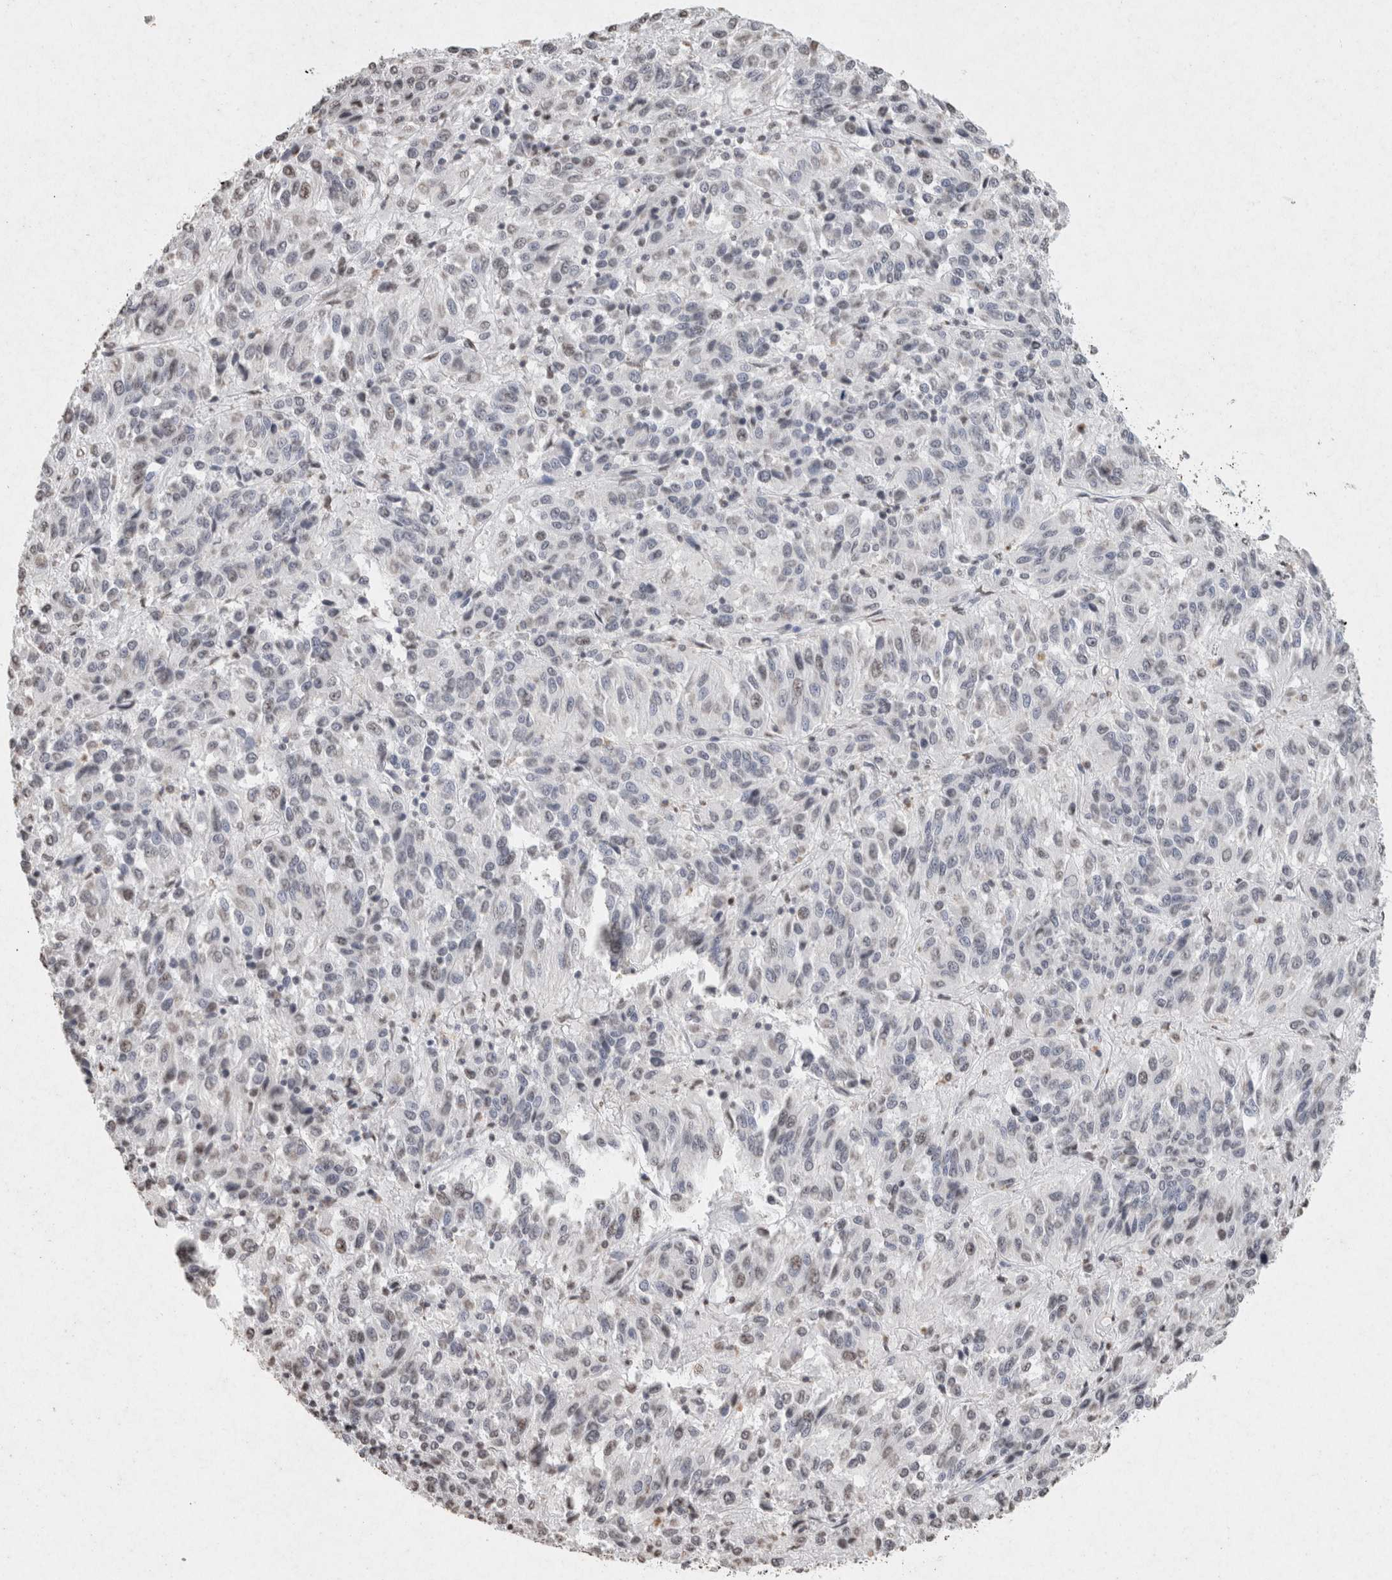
{"staining": {"intensity": "weak", "quantity": "<25%", "location": "nuclear"}, "tissue": "melanoma", "cell_type": "Tumor cells", "image_type": "cancer", "snomed": [{"axis": "morphology", "description": "Malignant melanoma, Metastatic site"}, {"axis": "topography", "description": "Lung"}], "caption": "High power microscopy micrograph of an immunohistochemistry (IHC) histopathology image of malignant melanoma (metastatic site), revealing no significant positivity in tumor cells.", "gene": "CNTN1", "patient": {"sex": "male", "age": 64}}